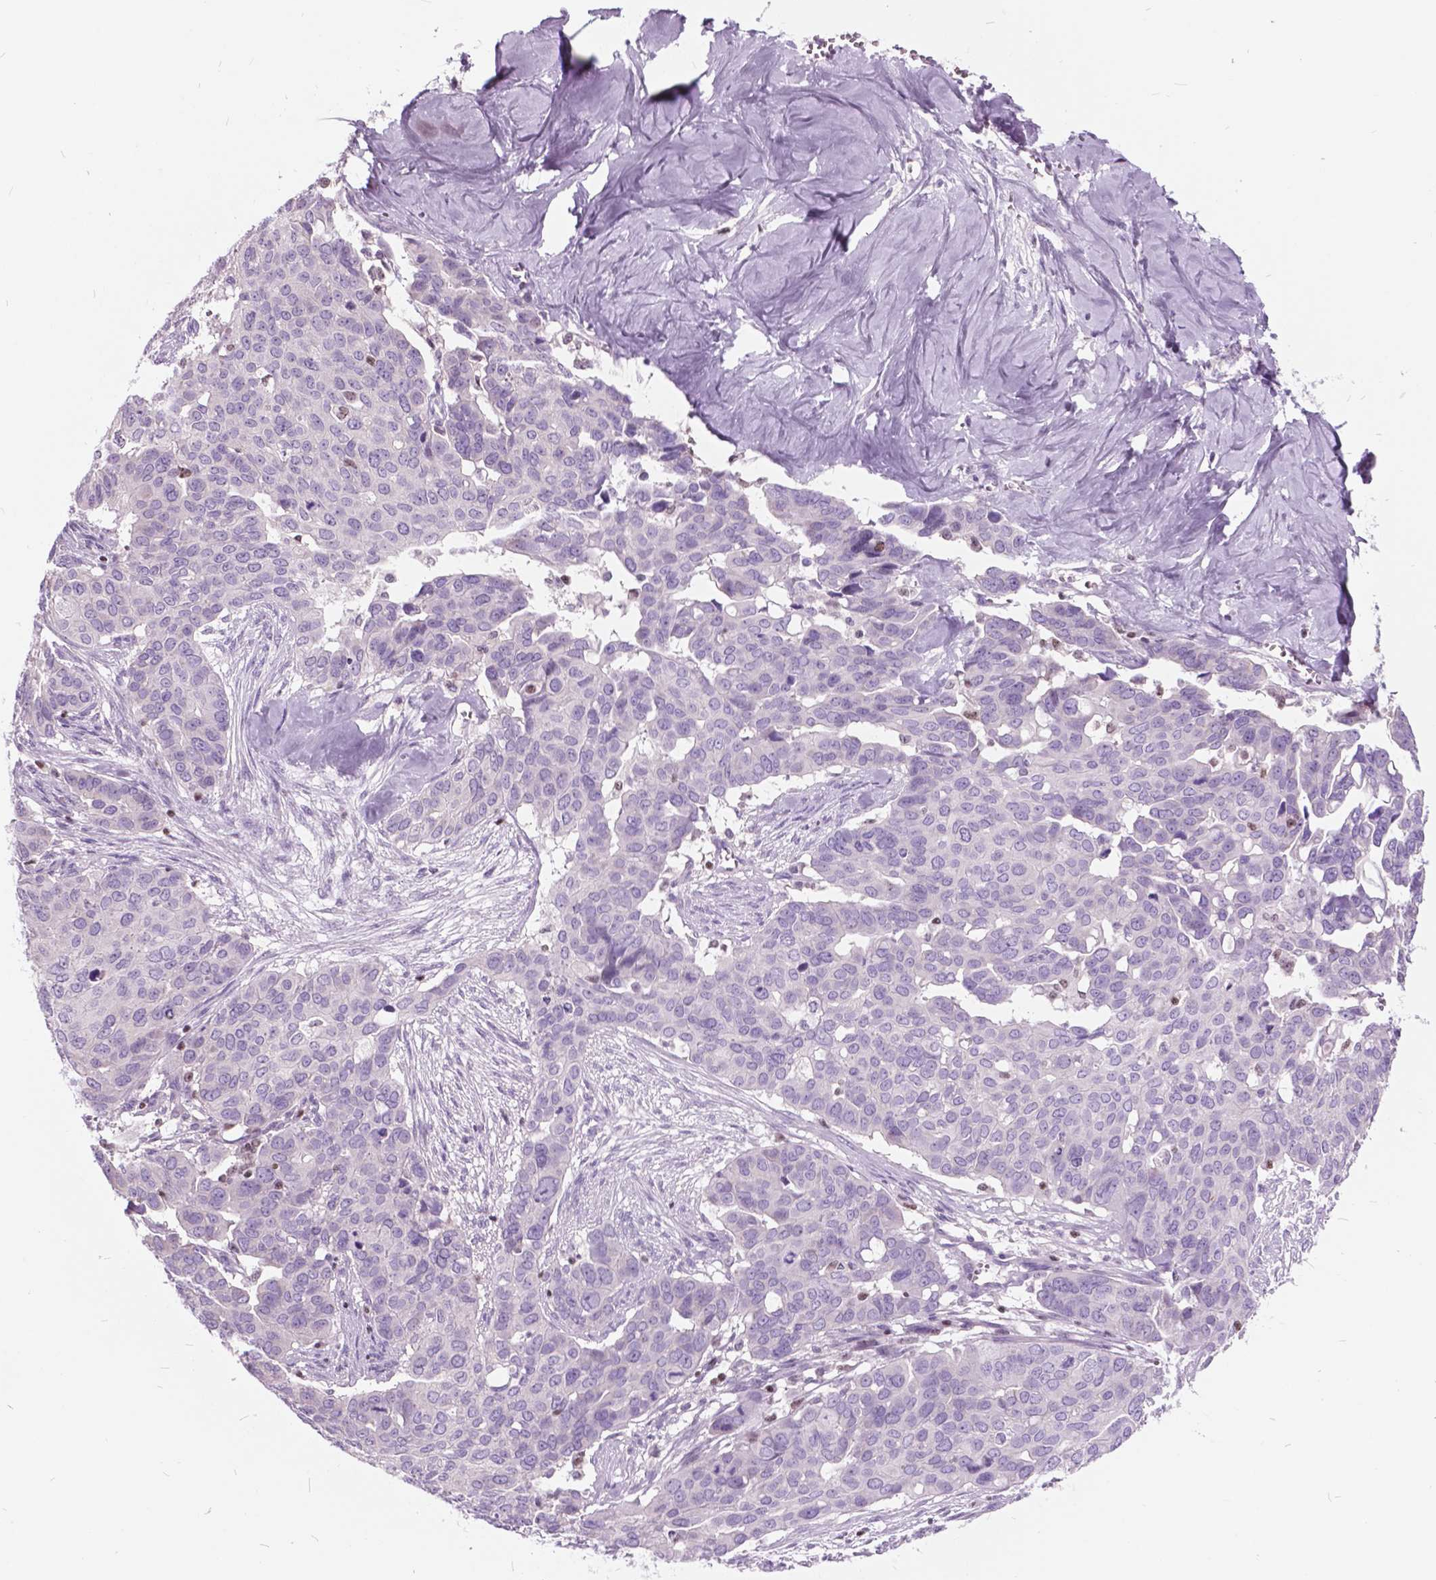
{"staining": {"intensity": "negative", "quantity": "none", "location": "none"}, "tissue": "ovarian cancer", "cell_type": "Tumor cells", "image_type": "cancer", "snomed": [{"axis": "morphology", "description": "Carcinoma, endometroid"}, {"axis": "topography", "description": "Ovary"}], "caption": "An immunohistochemistry micrograph of endometroid carcinoma (ovarian) is shown. There is no staining in tumor cells of endometroid carcinoma (ovarian).", "gene": "SP140", "patient": {"sex": "female", "age": 78}}